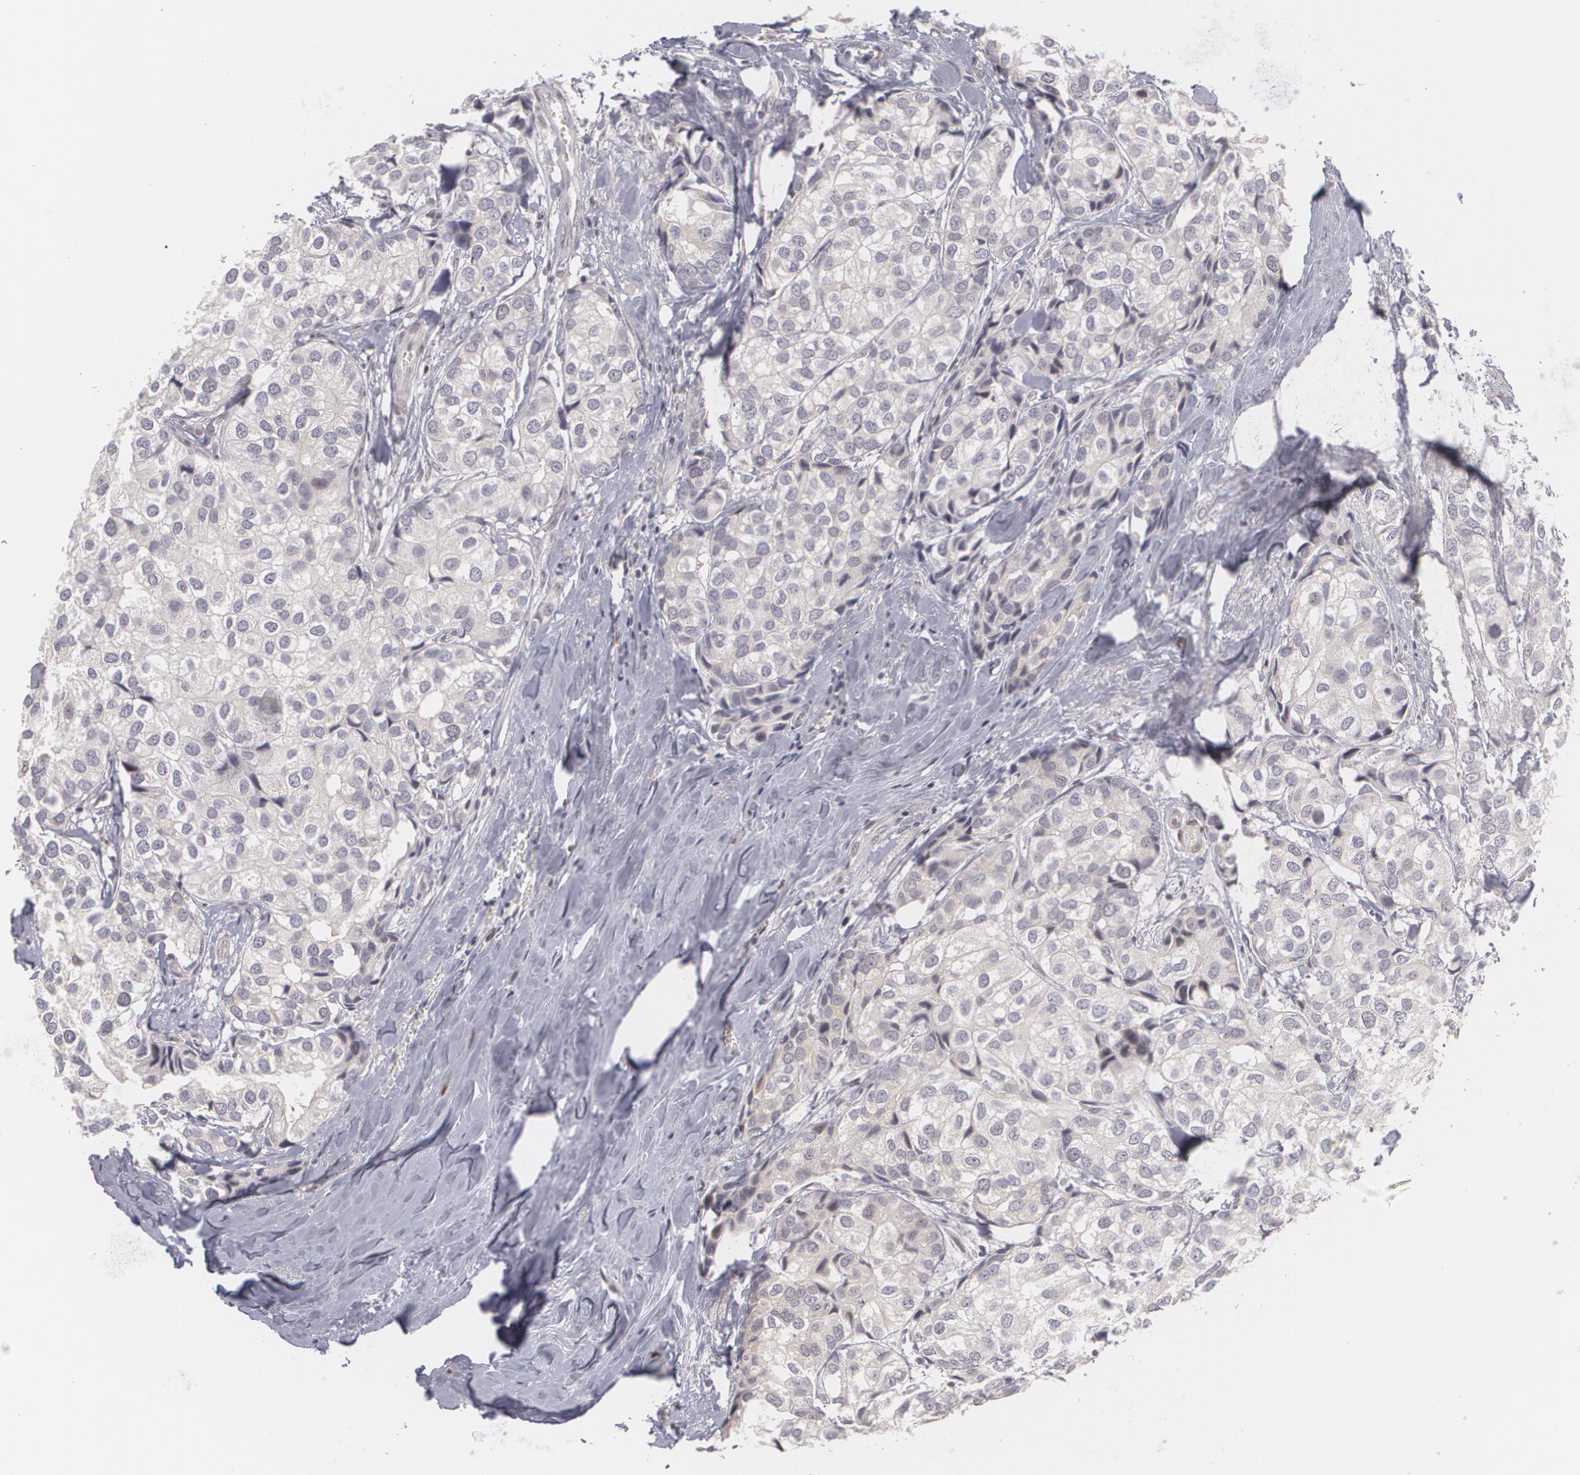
{"staining": {"intensity": "negative", "quantity": "none", "location": "none"}, "tissue": "breast cancer", "cell_type": "Tumor cells", "image_type": "cancer", "snomed": [{"axis": "morphology", "description": "Duct carcinoma"}, {"axis": "topography", "description": "Breast"}], "caption": "DAB immunohistochemical staining of human breast intraductal carcinoma demonstrates no significant staining in tumor cells.", "gene": "ZBTB16", "patient": {"sex": "female", "age": 68}}